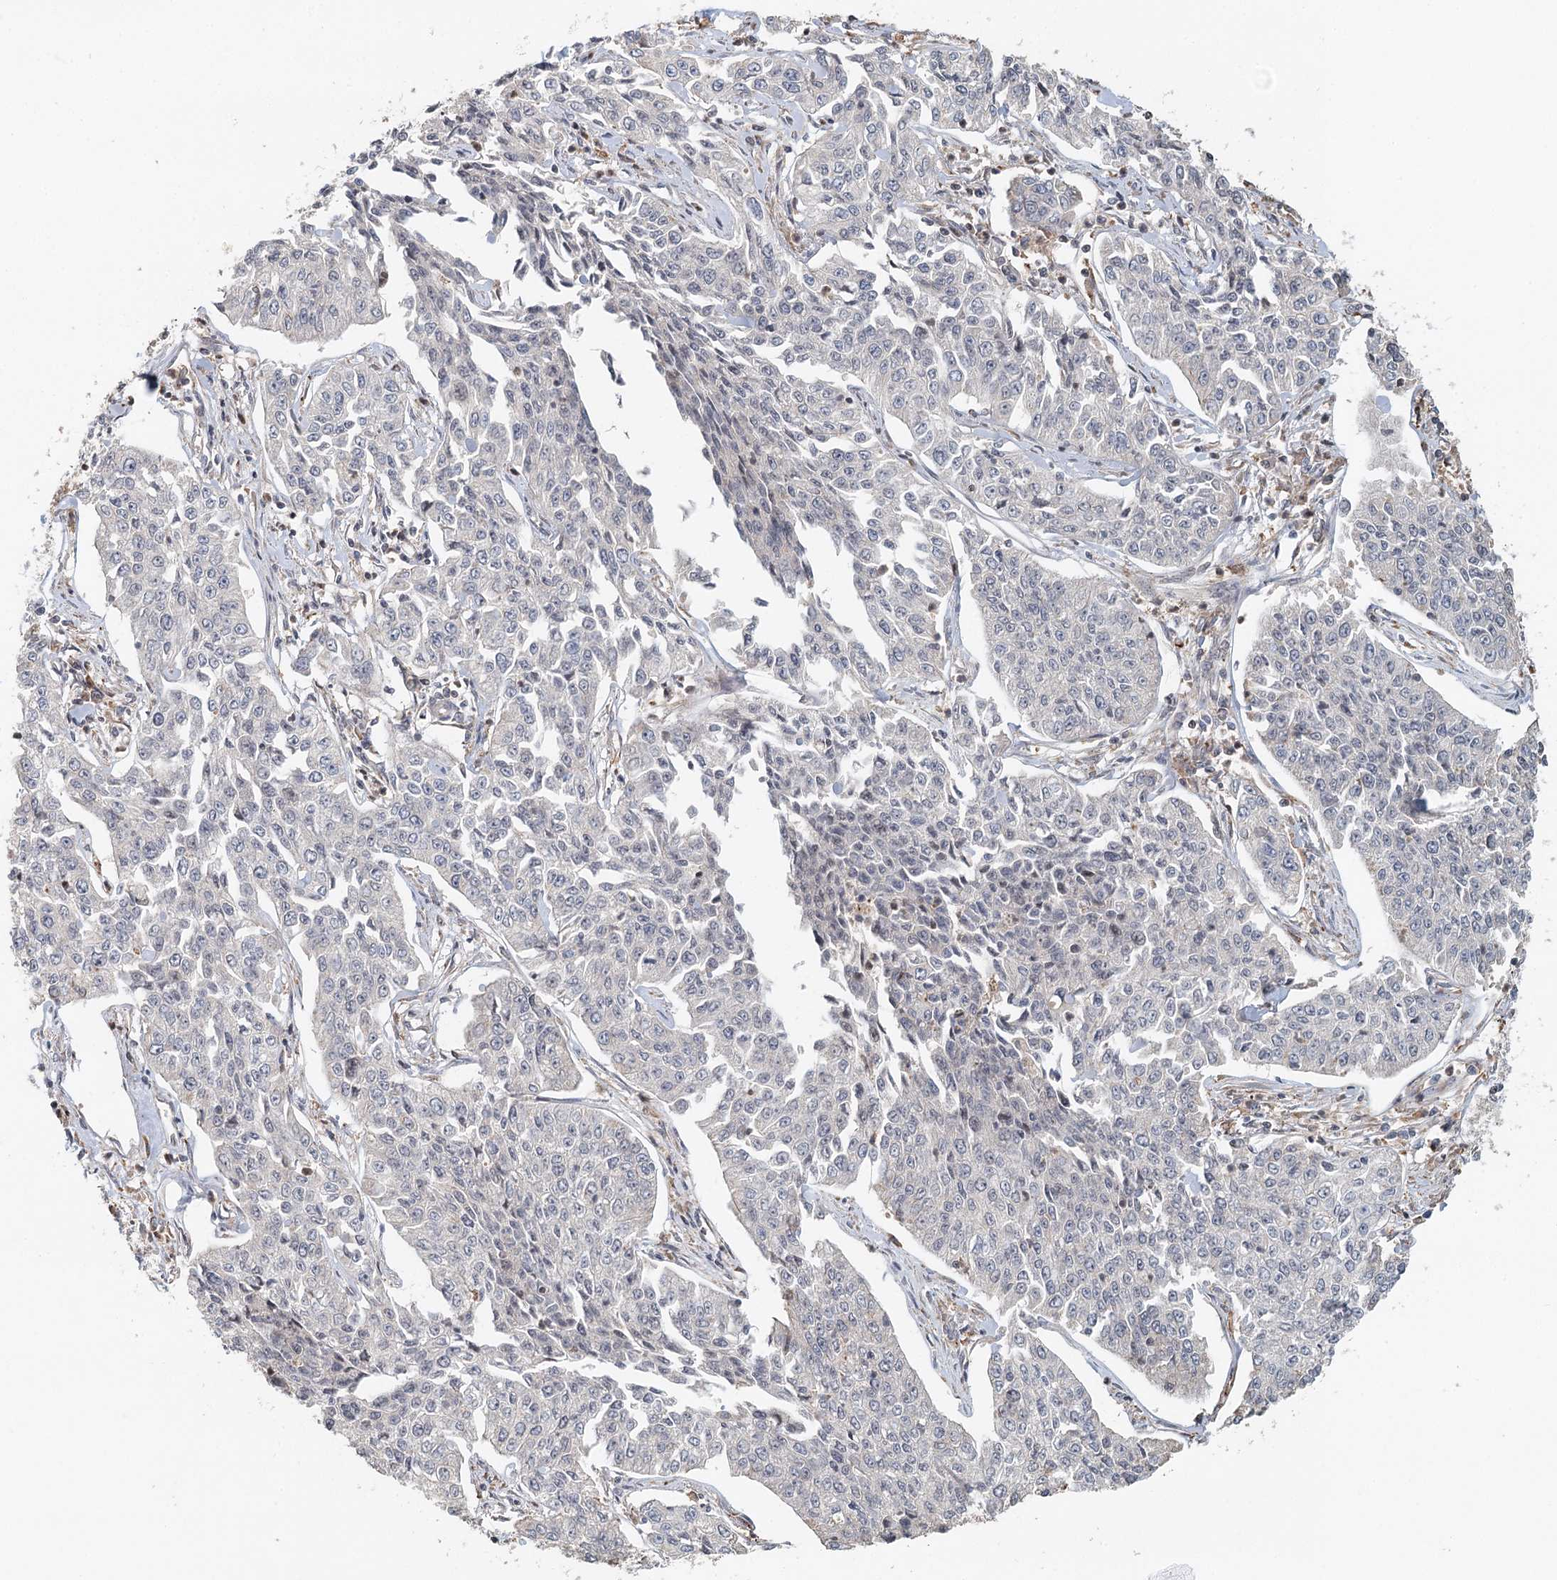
{"staining": {"intensity": "negative", "quantity": "none", "location": "none"}, "tissue": "cervical cancer", "cell_type": "Tumor cells", "image_type": "cancer", "snomed": [{"axis": "morphology", "description": "Squamous cell carcinoma, NOS"}, {"axis": "topography", "description": "Cervix"}], "caption": "Immunohistochemical staining of human cervical squamous cell carcinoma reveals no significant positivity in tumor cells.", "gene": "RNF111", "patient": {"sex": "female", "age": 35}}